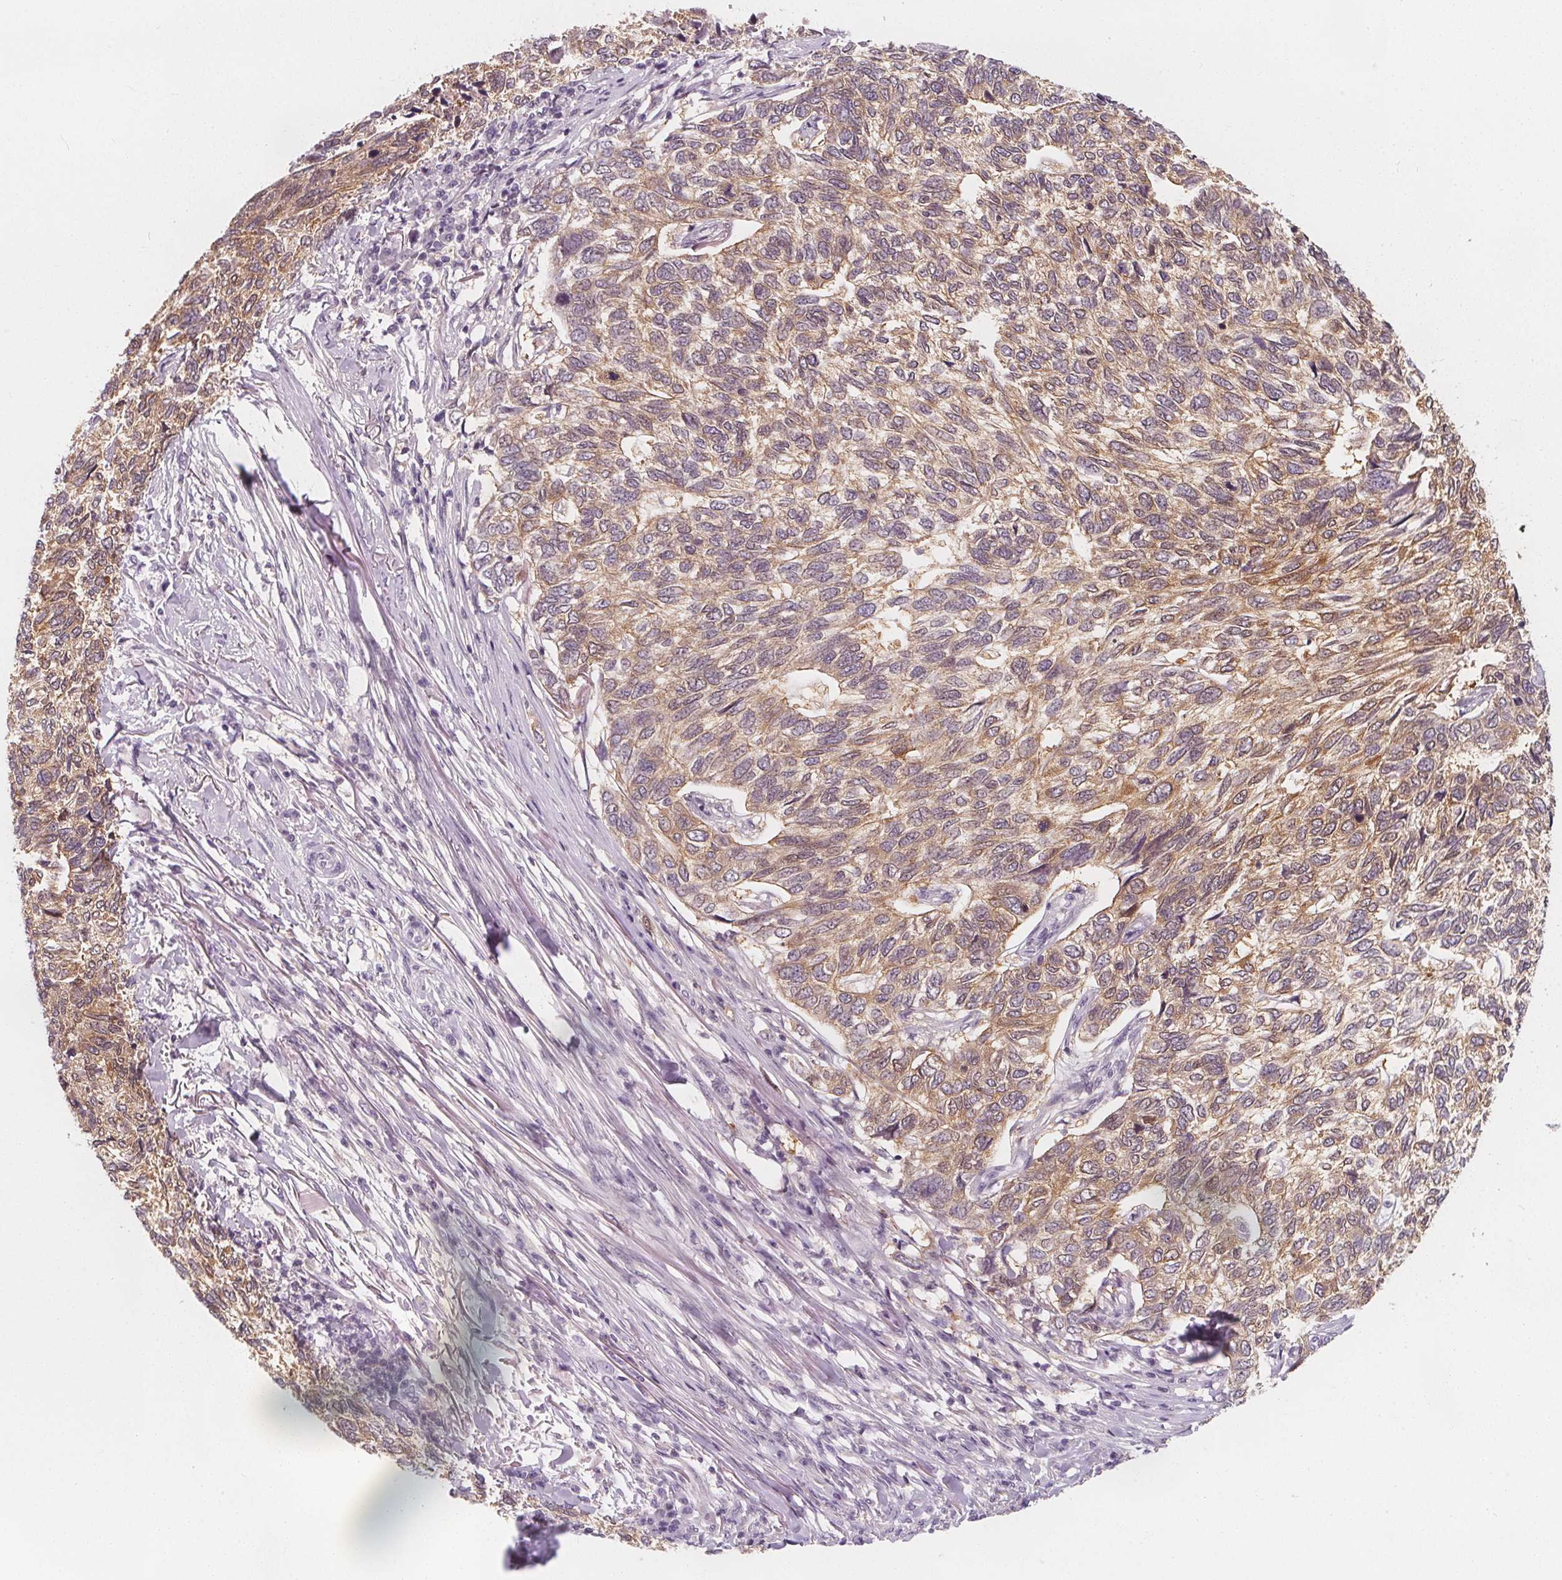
{"staining": {"intensity": "moderate", "quantity": ">75%", "location": "cytoplasmic/membranous"}, "tissue": "skin cancer", "cell_type": "Tumor cells", "image_type": "cancer", "snomed": [{"axis": "morphology", "description": "Basal cell carcinoma"}, {"axis": "topography", "description": "Skin"}], "caption": "This micrograph reveals skin cancer (basal cell carcinoma) stained with IHC to label a protein in brown. The cytoplasmic/membranous of tumor cells show moderate positivity for the protein. Nuclei are counter-stained blue.", "gene": "UGP2", "patient": {"sex": "female", "age": 65}}